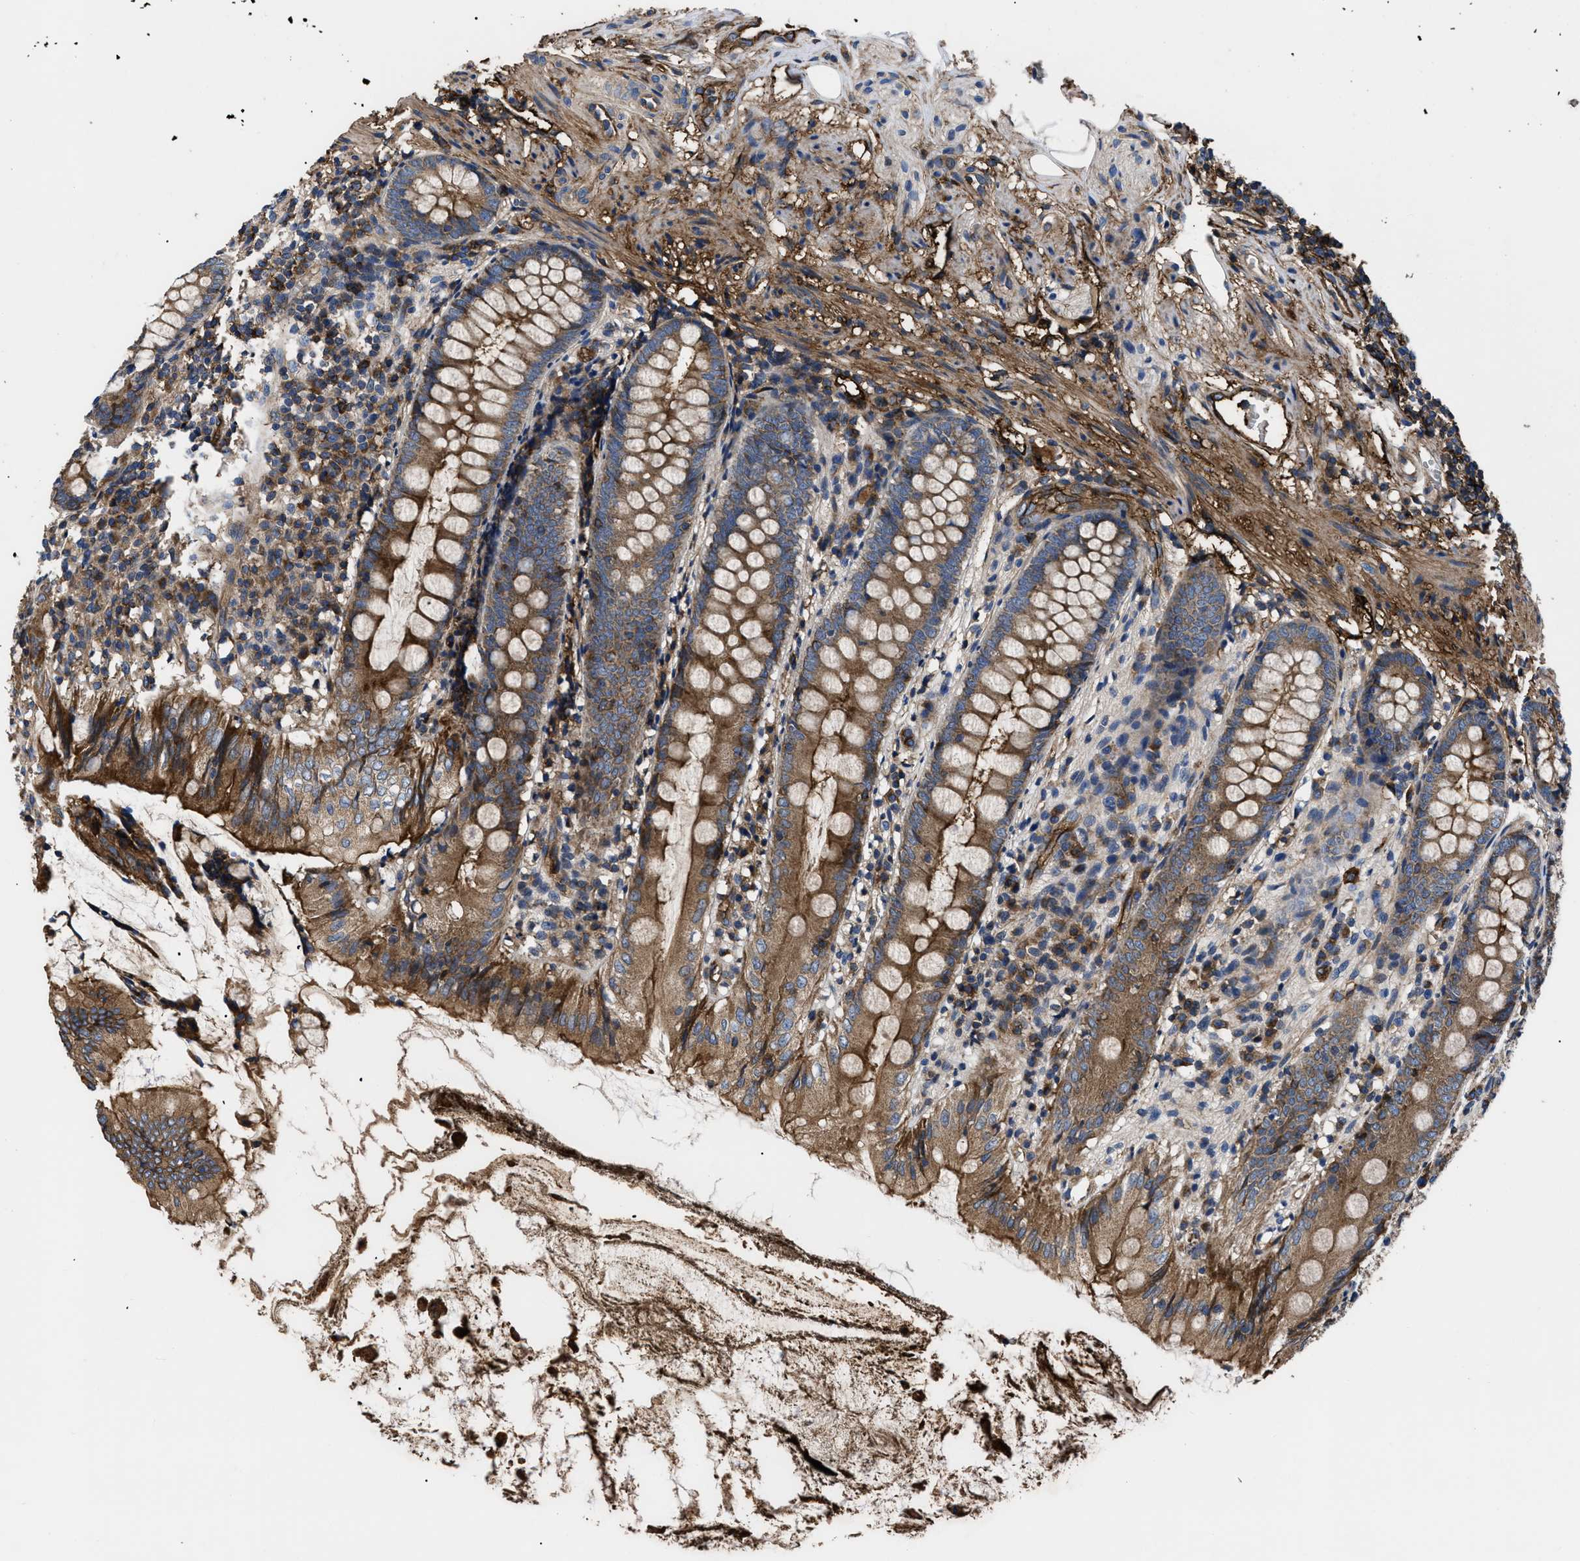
{"staining": {"intensity": "strong", "quantity": "25%-75%", "location": "cytoplasmic/membranous"}, "tissue": "appendix", "cell_type": "Glandular cells", "image_type": "normal", "snomed": [{"axis": "morphology", "description": "Normal tissue, NOS"}, {"axis": "topography", "description": "Appendix"}], "caption": "This is an image of immunohistochemistry (IHC) staining of benign appendix, which shows strong expression in the cytoplasmic/membranous of glandular cells.", "gene": "NT5E", "patient": {"sex": "female", "age": 77}}